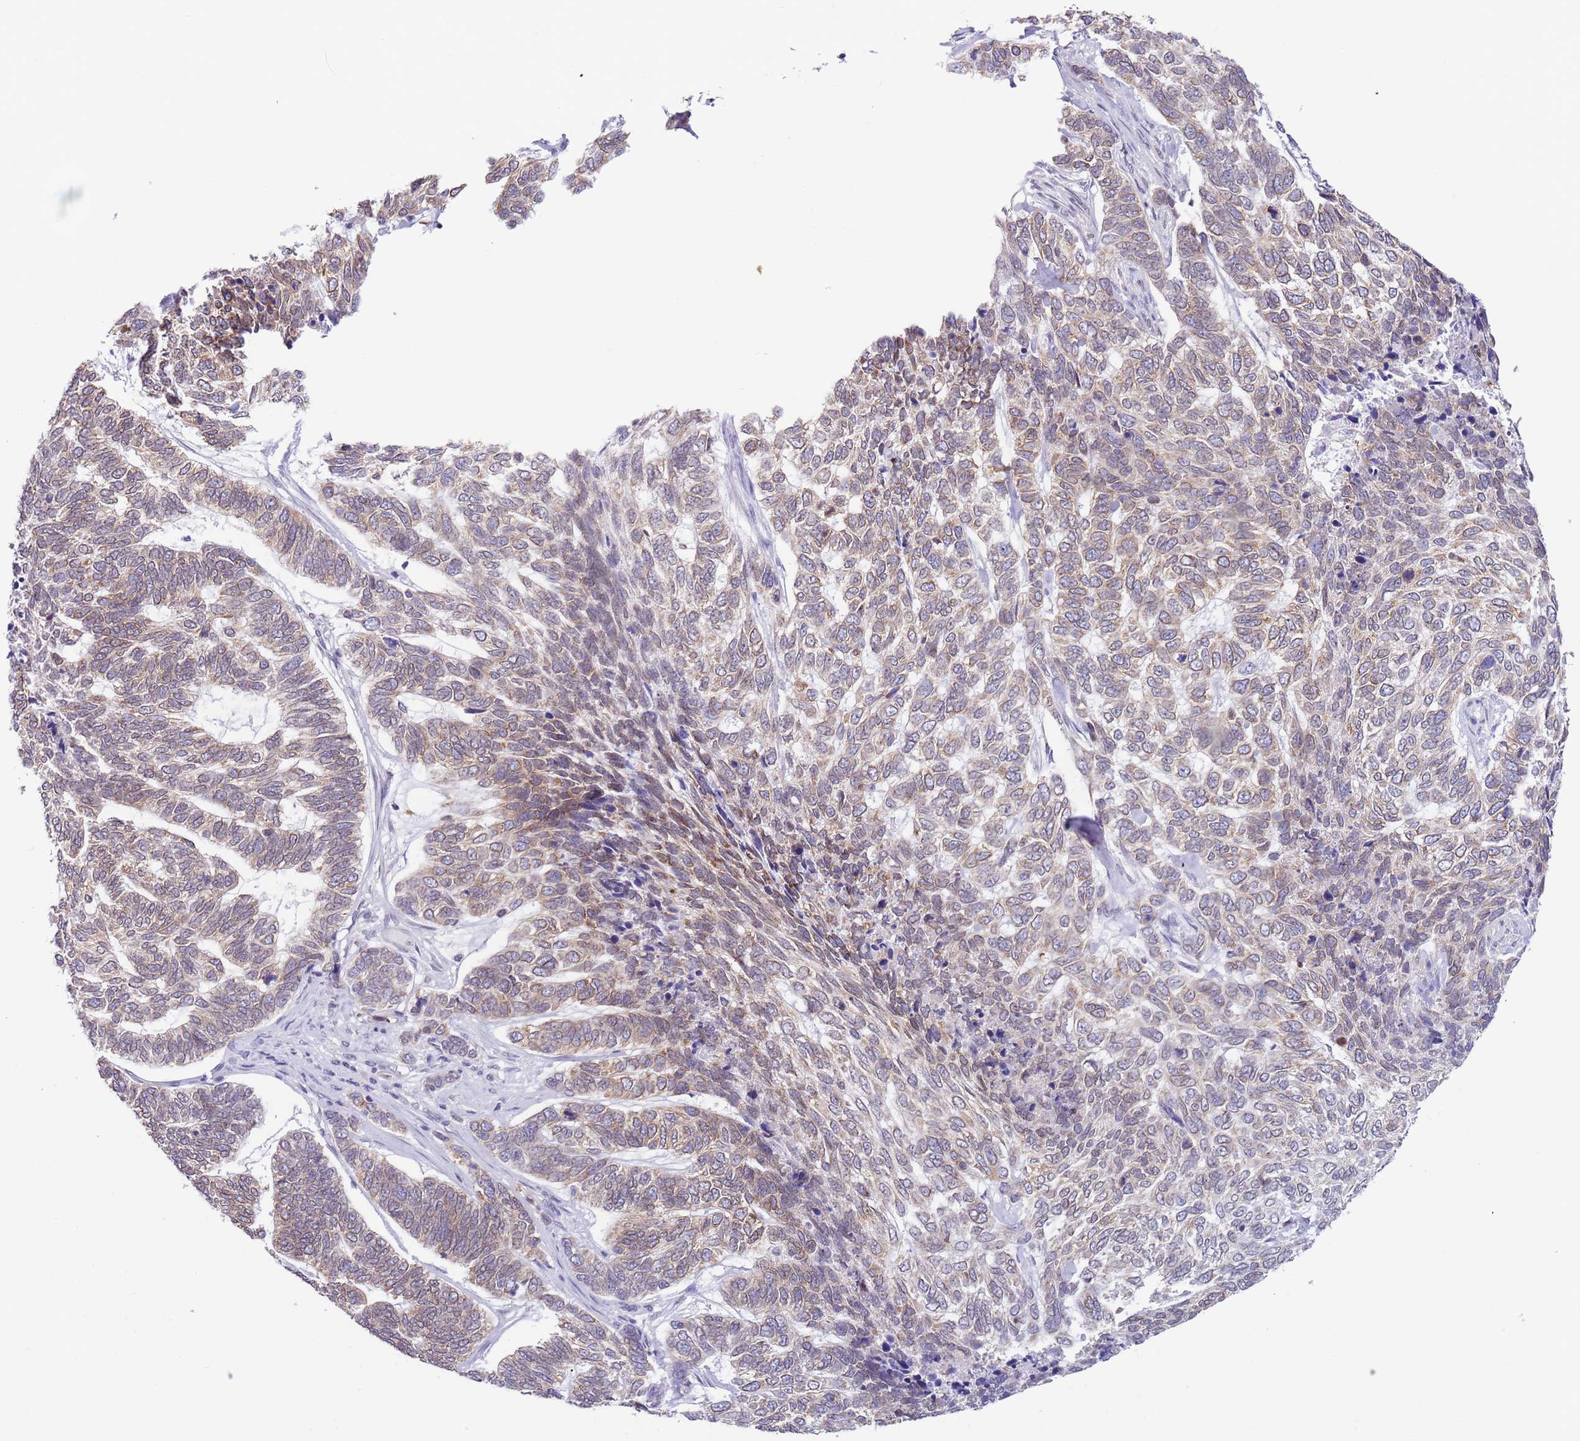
{"staining": {"intensity": "weak", "quantity": ">75%", "location": "cytoplasmic/membranous"}, "tissue": "skin cancer", "cell_type": "Tumor cells", "image_type": "cancer", "snomed": [{"axis": "morphology", "description": "Basal cell carcinoma"}, {"axis": "topography", "description": "Skin"}], "caption": "Immunohistochemistry histopathology image of human skin cancer stained for a protein (brown), which exhibits low levels of weak cytoplasmic/membranous expression in about >75% of tumor cells.", "gene": "EBPL", "patient": {"sex": "female", "age": 65}}